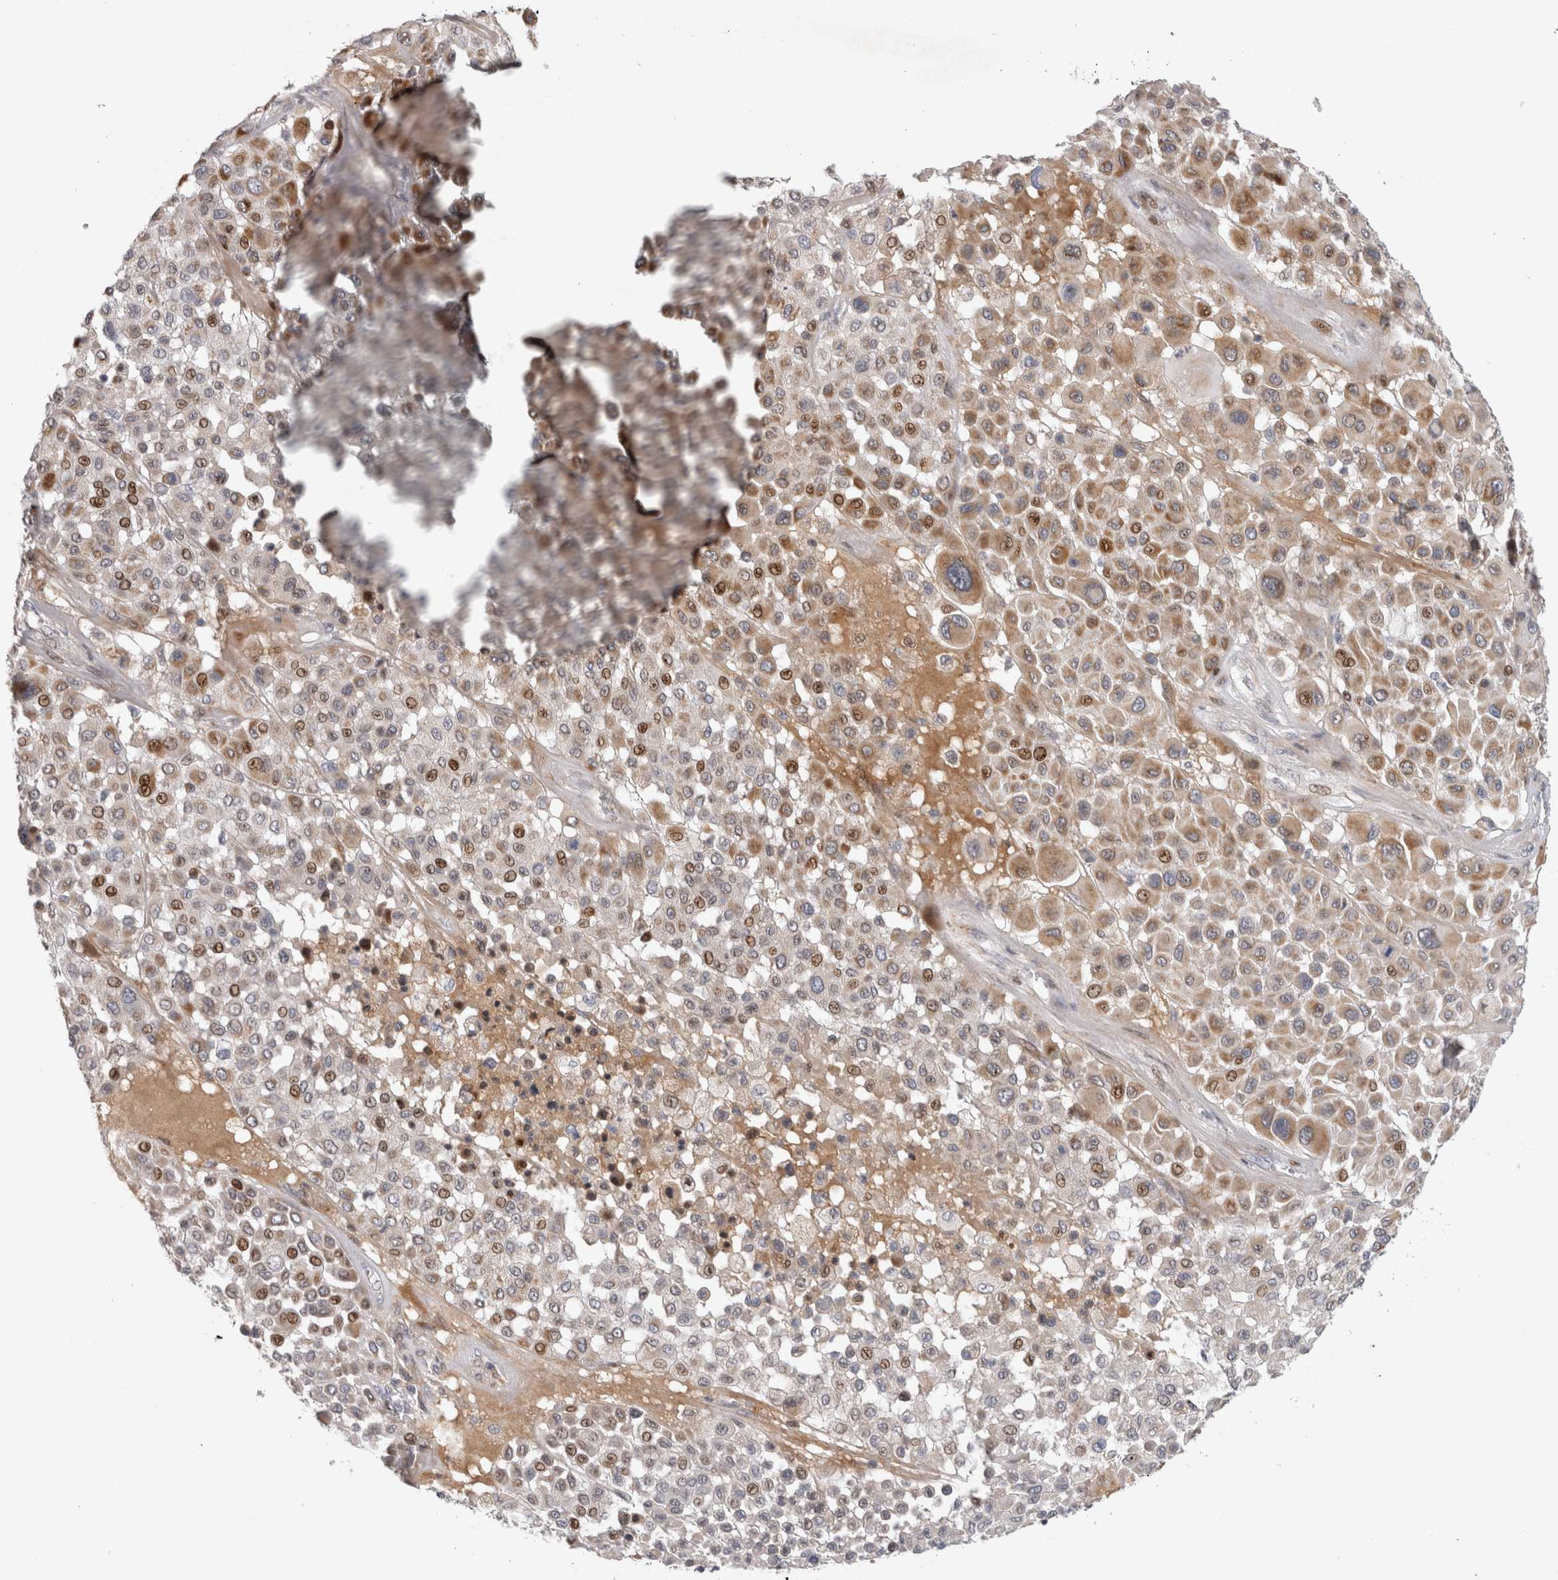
{"staining": {"intensity": "moderate", "quantity": "25%-75%", "location": "cytoplasmic/membranous,nuclear"}, "tissue": "melanoma", "cell_type": "Tumor cells", "image_type": "cancer", "snomed": [{"axis": "morphology", "description": "Malignant melanoma, Metastatic site"}, {"axis": "topography", "description": "Soft tissue"}], "caption": "Moderate cytoplasmic/membranous and nuclear expression is seen in about 25%-75% of tumor cells in malignant melanoma (metastatic site). (DAB (3,3'-diaminobenzidine) = brown stain, brightfield microscopy at high magnification).", "gene": "RBM48", "patient": {"sex": "male", "age": 41}}